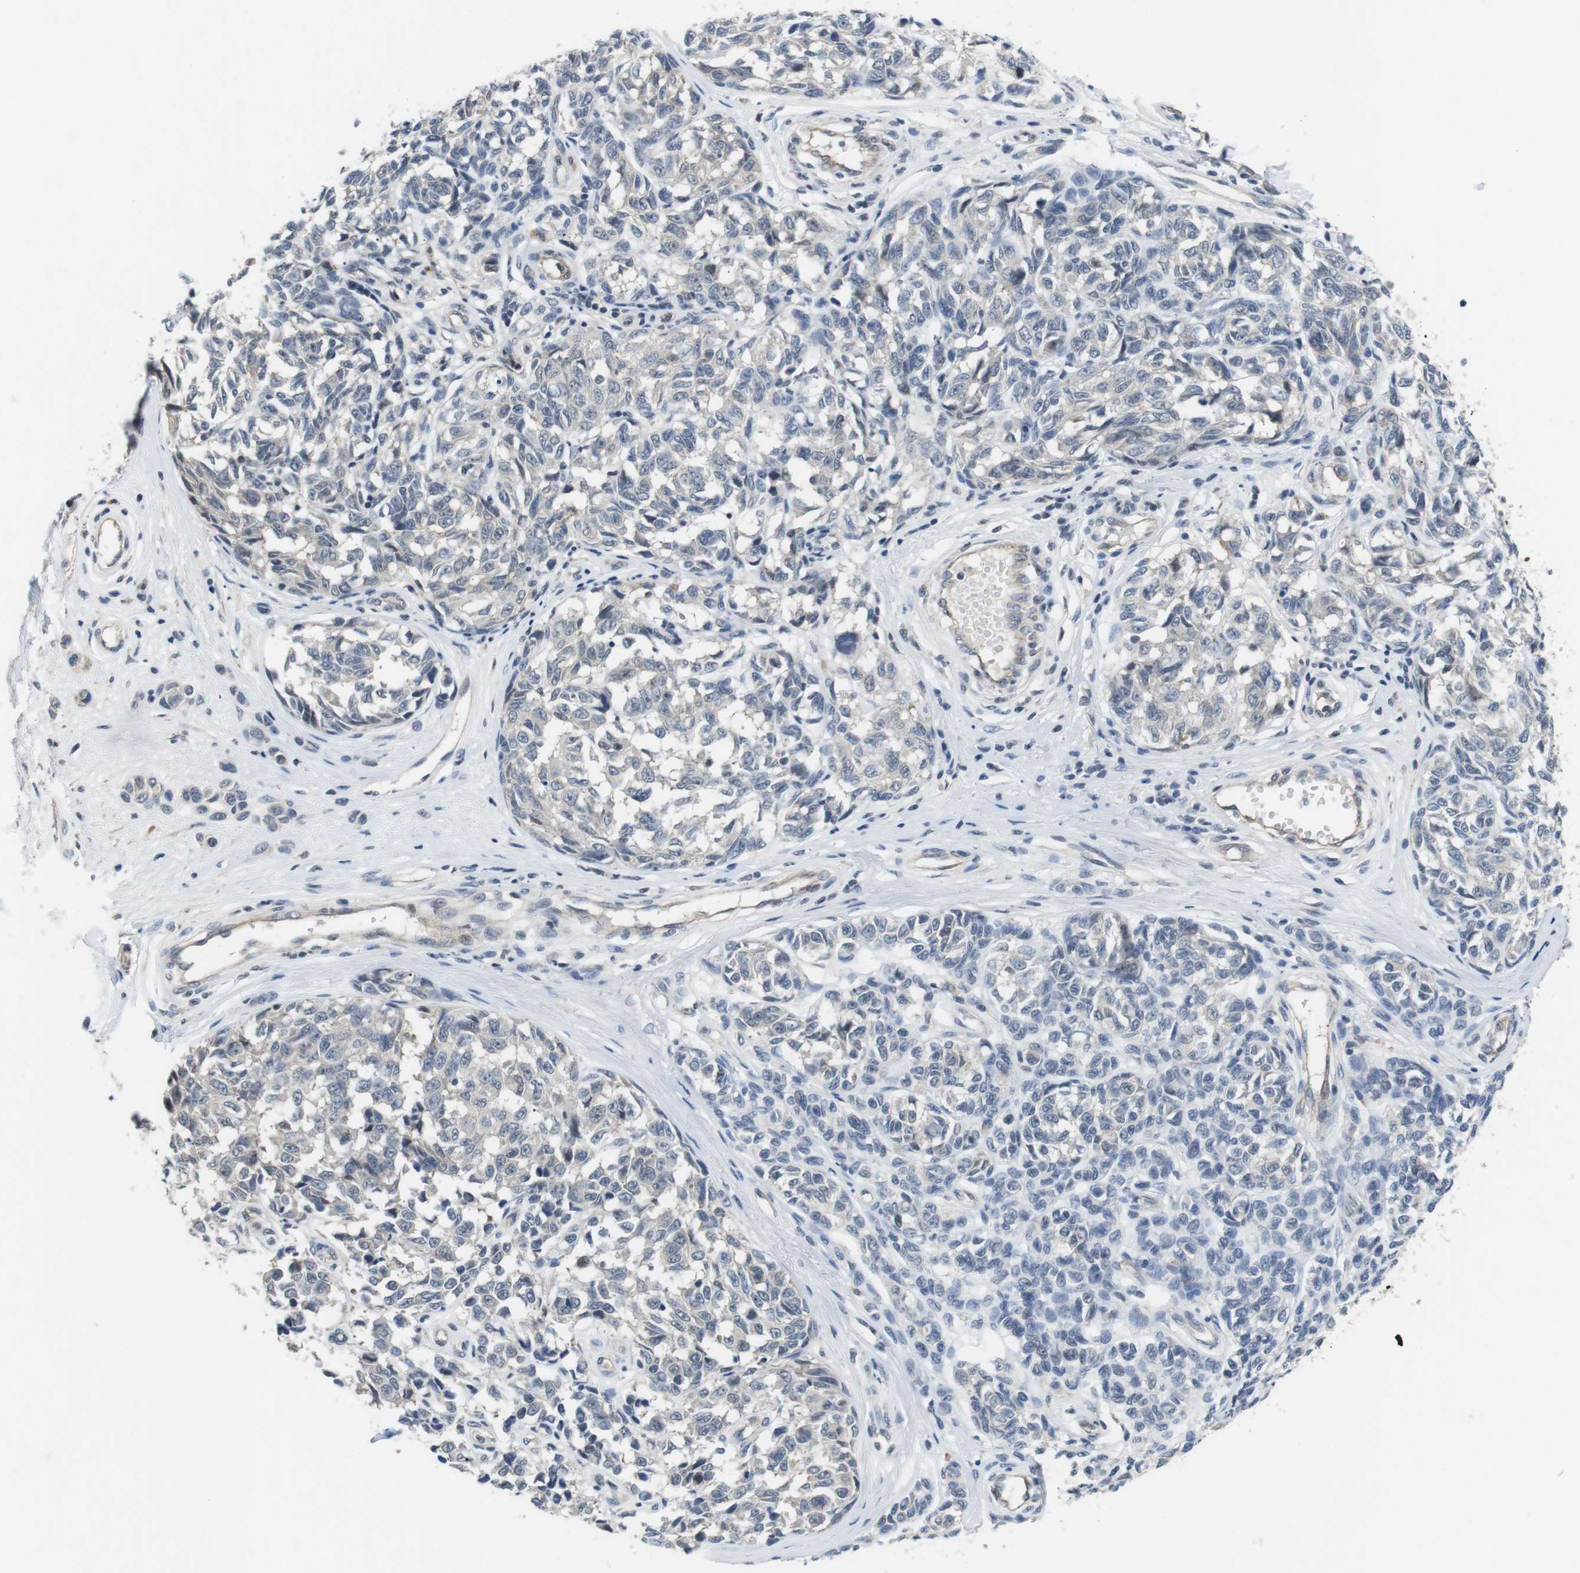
{"staining": {"intensity": "negative", "quantity": "none", "location": "none"}, "tissue": "melanoma", "cell_type": "Tumor cells", "image_type": "cancer", "snomed": [{"axis": "morphology", "description": "Malignant melanoma, NOS"}, {"axis": "topography", "description": "Skin"}], "caption": "Tumor cells are negative for protein expression in human melanoma. The staining is performed using DAB brown chromogen with nuclei counter-stained in using hematoxylin.", "gene": "NECTIN1", "patient": {"sex": "female", "age": 64}}